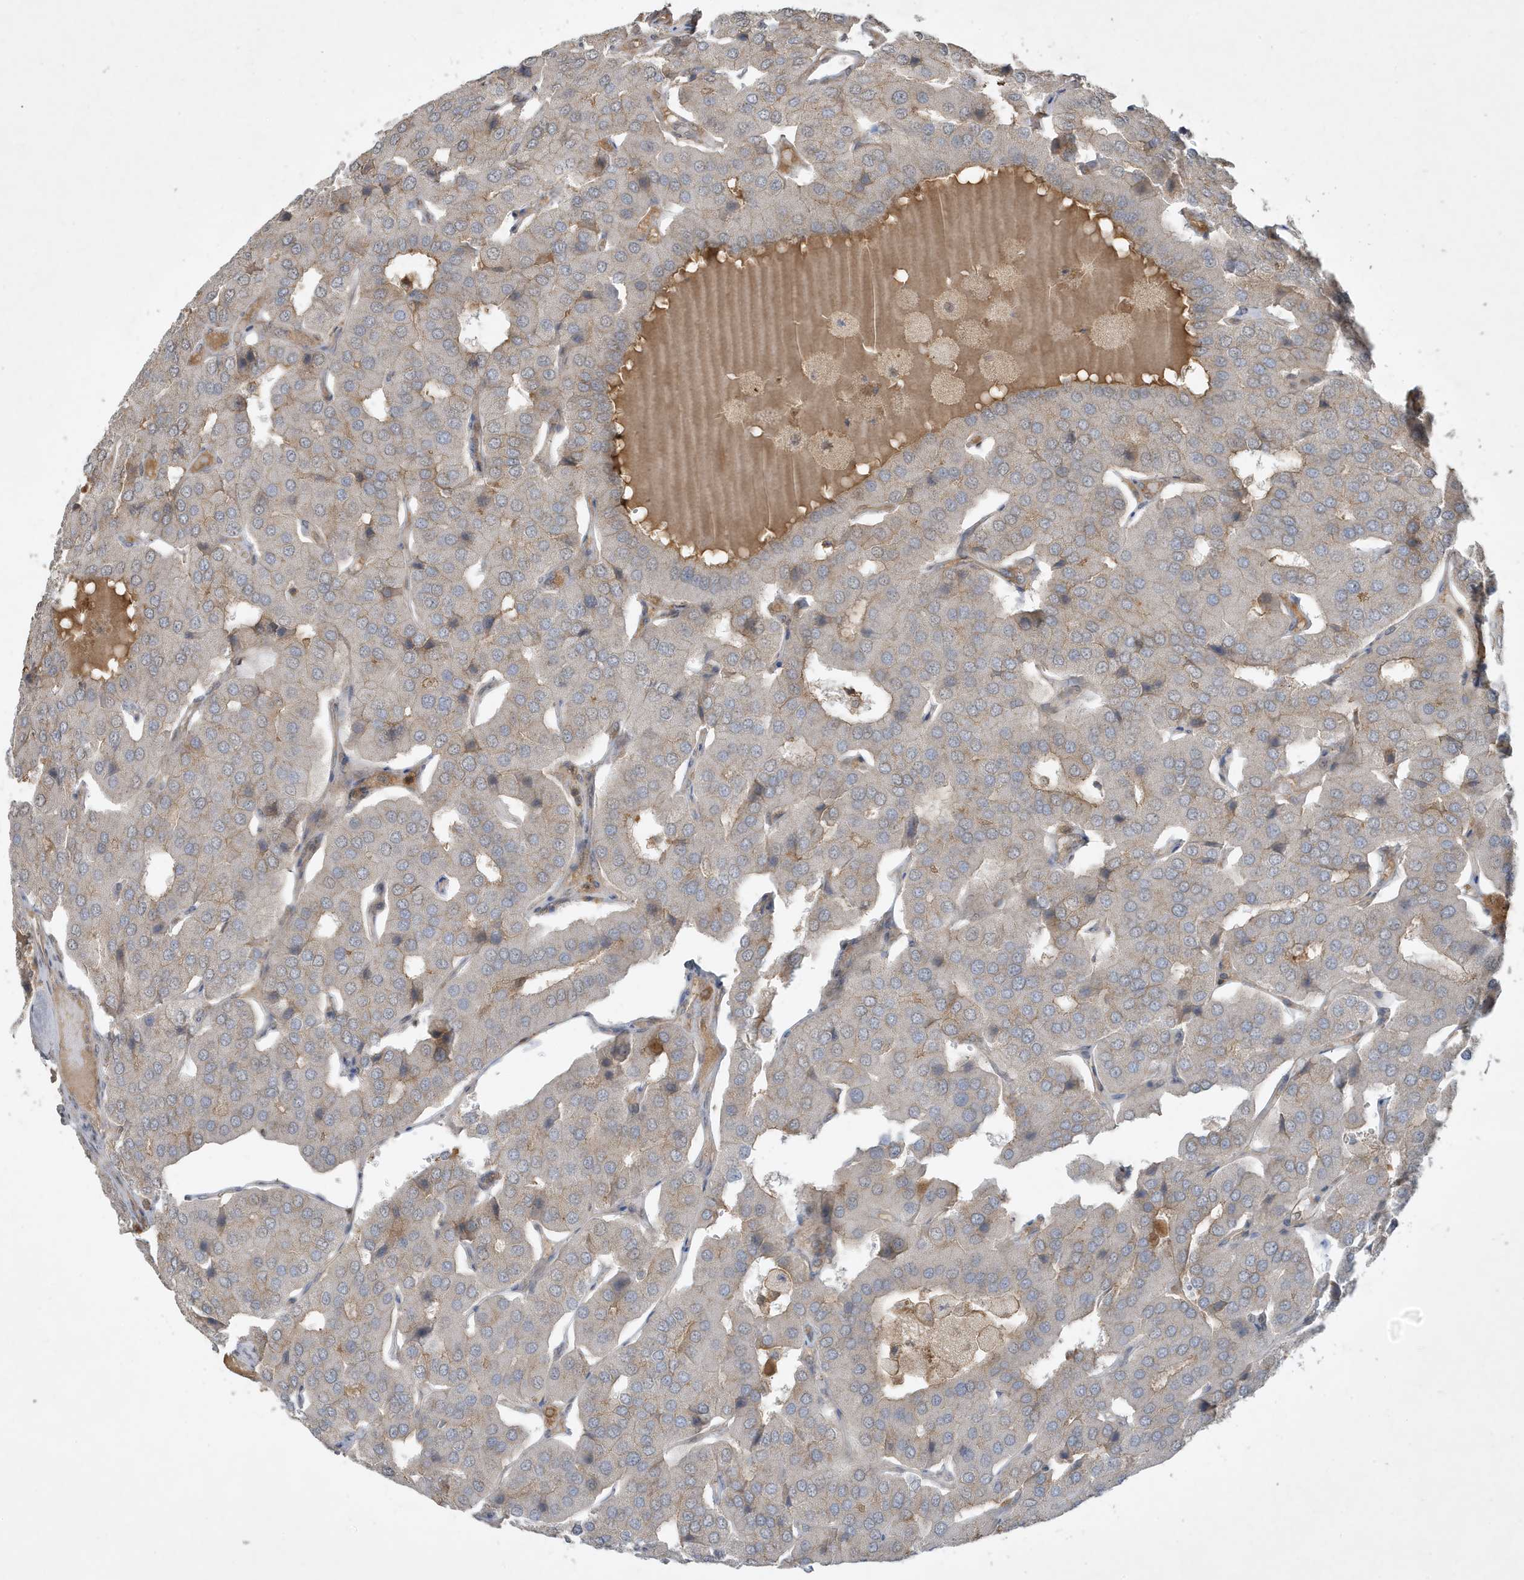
{"staining": {"intensity": "weak", "quantity": "<25%", "location": "cytoplasmic/membranous"}, "tissue": "parathyroid gland", "cell_type": "Glandular cells", "image_type": "normal", "snomed": [{"axis": "morphology", "description": "Normal tissue, NOS"}, {"axis": "morphology", "description": "Adenoma, NOS"}, {"axis": "topography", "description": "Parathyroid gland"}], "caption": "Image shows no protein expression in glandular cells of normal parathyroid gland.", "gene": "PRRT3", "patient": {"sex": "female", "age": 86}}